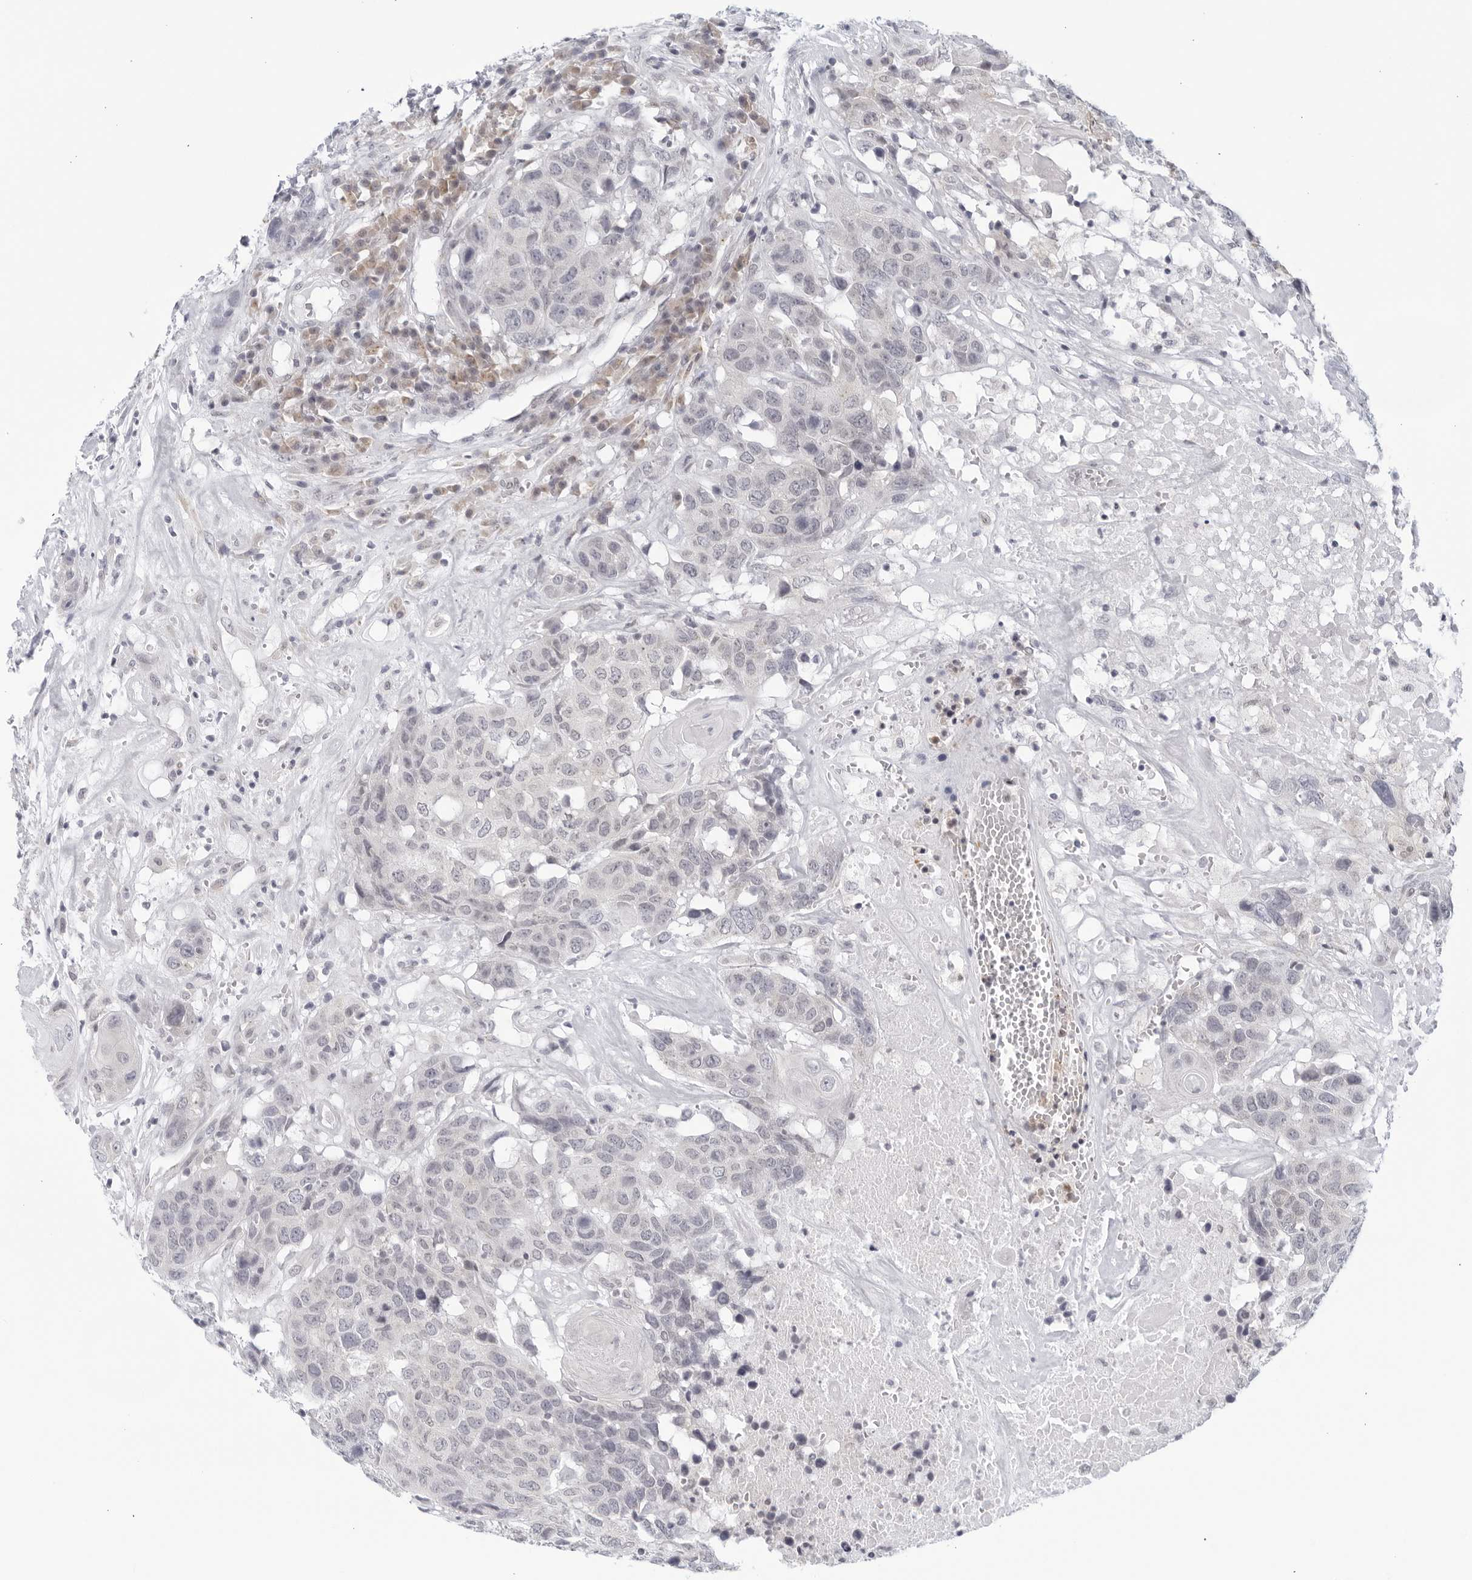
{"staining": {"intensity": "weak", "quantity": "<25%", "location": "cytoplasmic/membranous"}, "tissue": "head and neck cancer", "cell_type": "Tumor cells", "image_type": "cancer", "snomed": [{"axis": "morphology", "description": "Squamous cell carcinoma, NOS"}, {"axis": "topography", "description": "Head-Neck"}], "caption": "Tumor cells show no significant protein staining in head and neck squamous cell carcinoma. (Stains: DAB immunohistochemistry (IHC) with hematoxylin counter stain, Microscopy: brightfield microscopy at high magnification).", "gene": "WDTC1", "patient": {"sex": "male", "age": 66}}